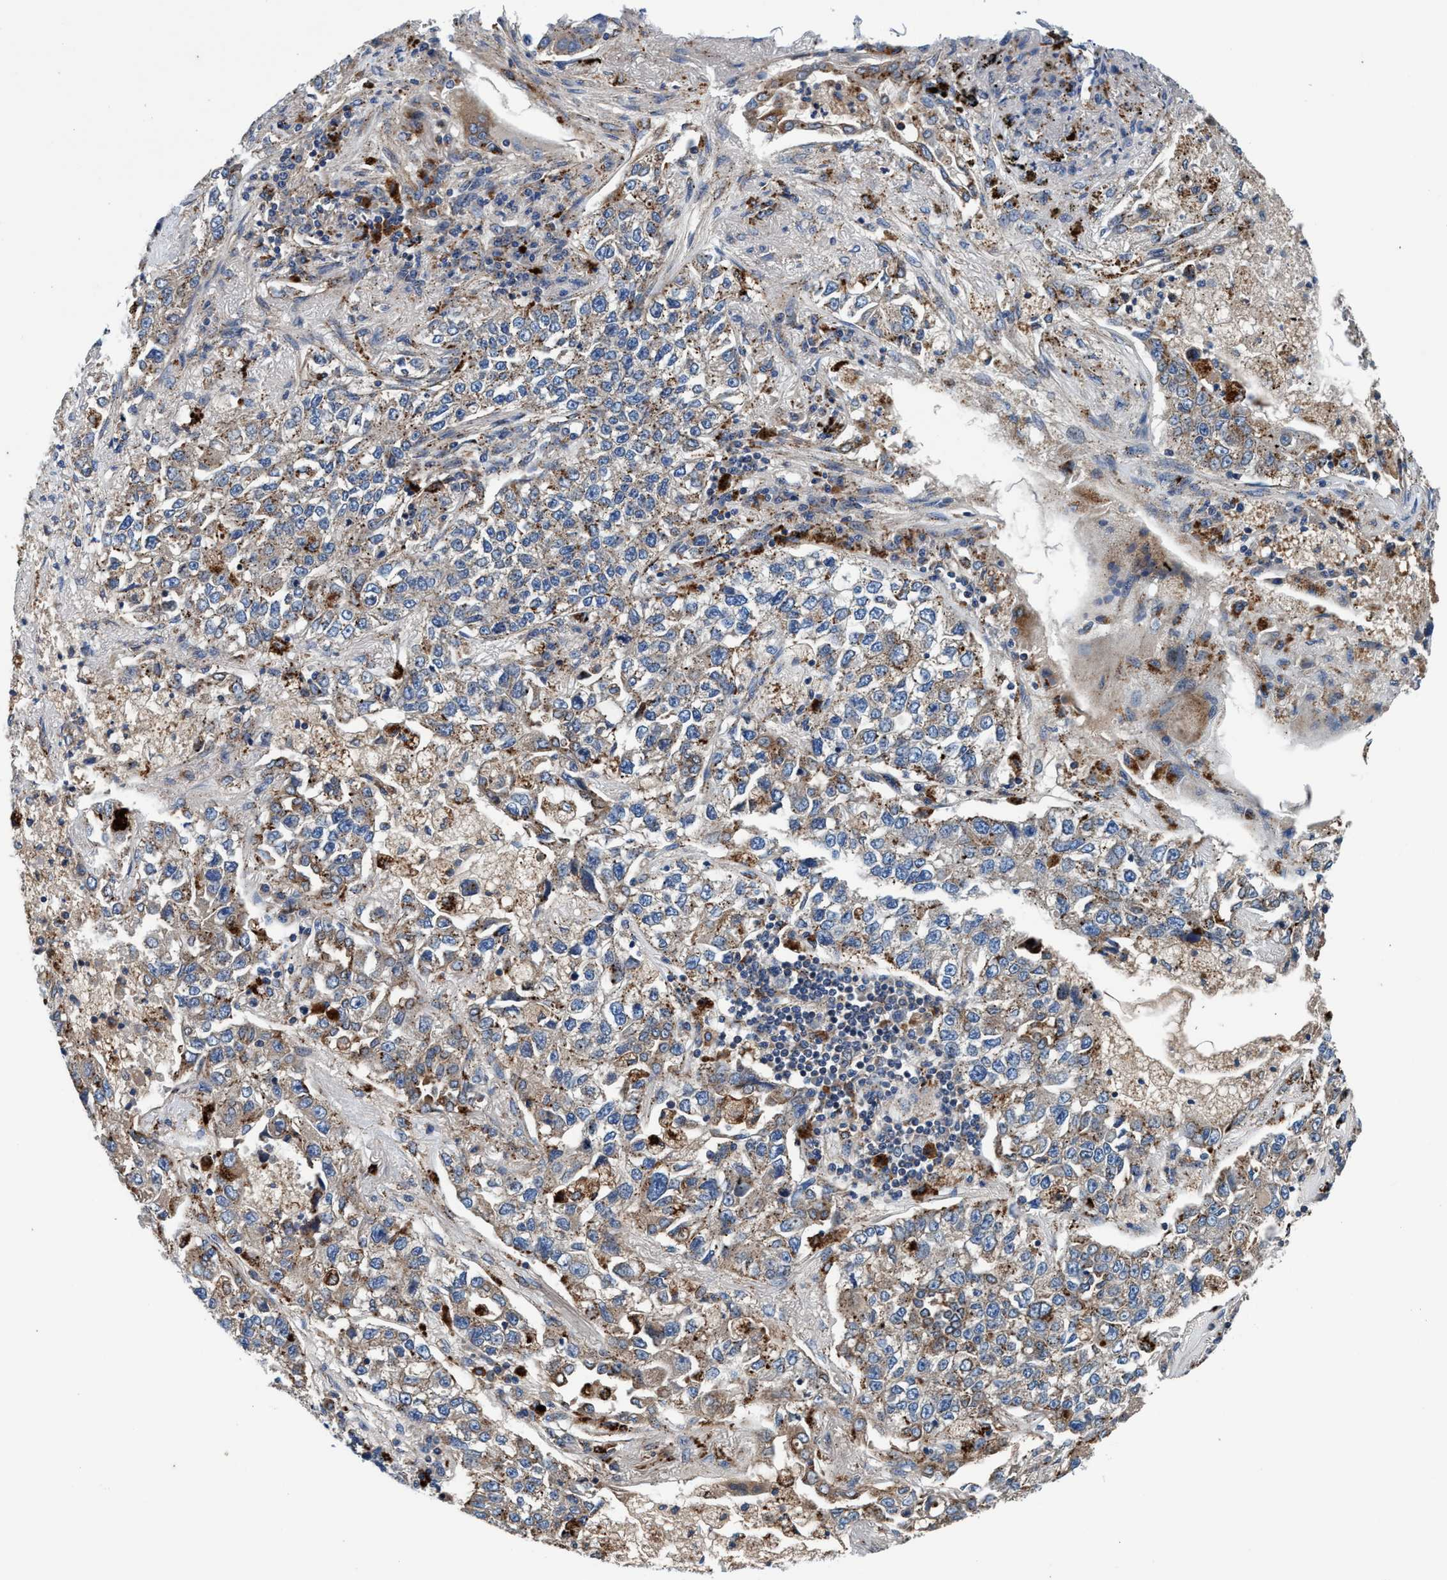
{"staining": {"intensity": "weak", "quantity": "<25%", "location": "cytoplasmic/membranous"}, "tissue": "lung cancer", "cell_type": "Tumor cells", "image_type": "cancer", "snomed": [{"axis": "morphology", "description": "Adenocarcinoma, NOS"}, {"axis": "topography", "description": "Lung"}], "caption": "Tumor cells are negative for protein expression in human lung cancer (adenocarcinoma).", "gene": "ENDOG", "patient": {"sex": "male", "age": 49}}